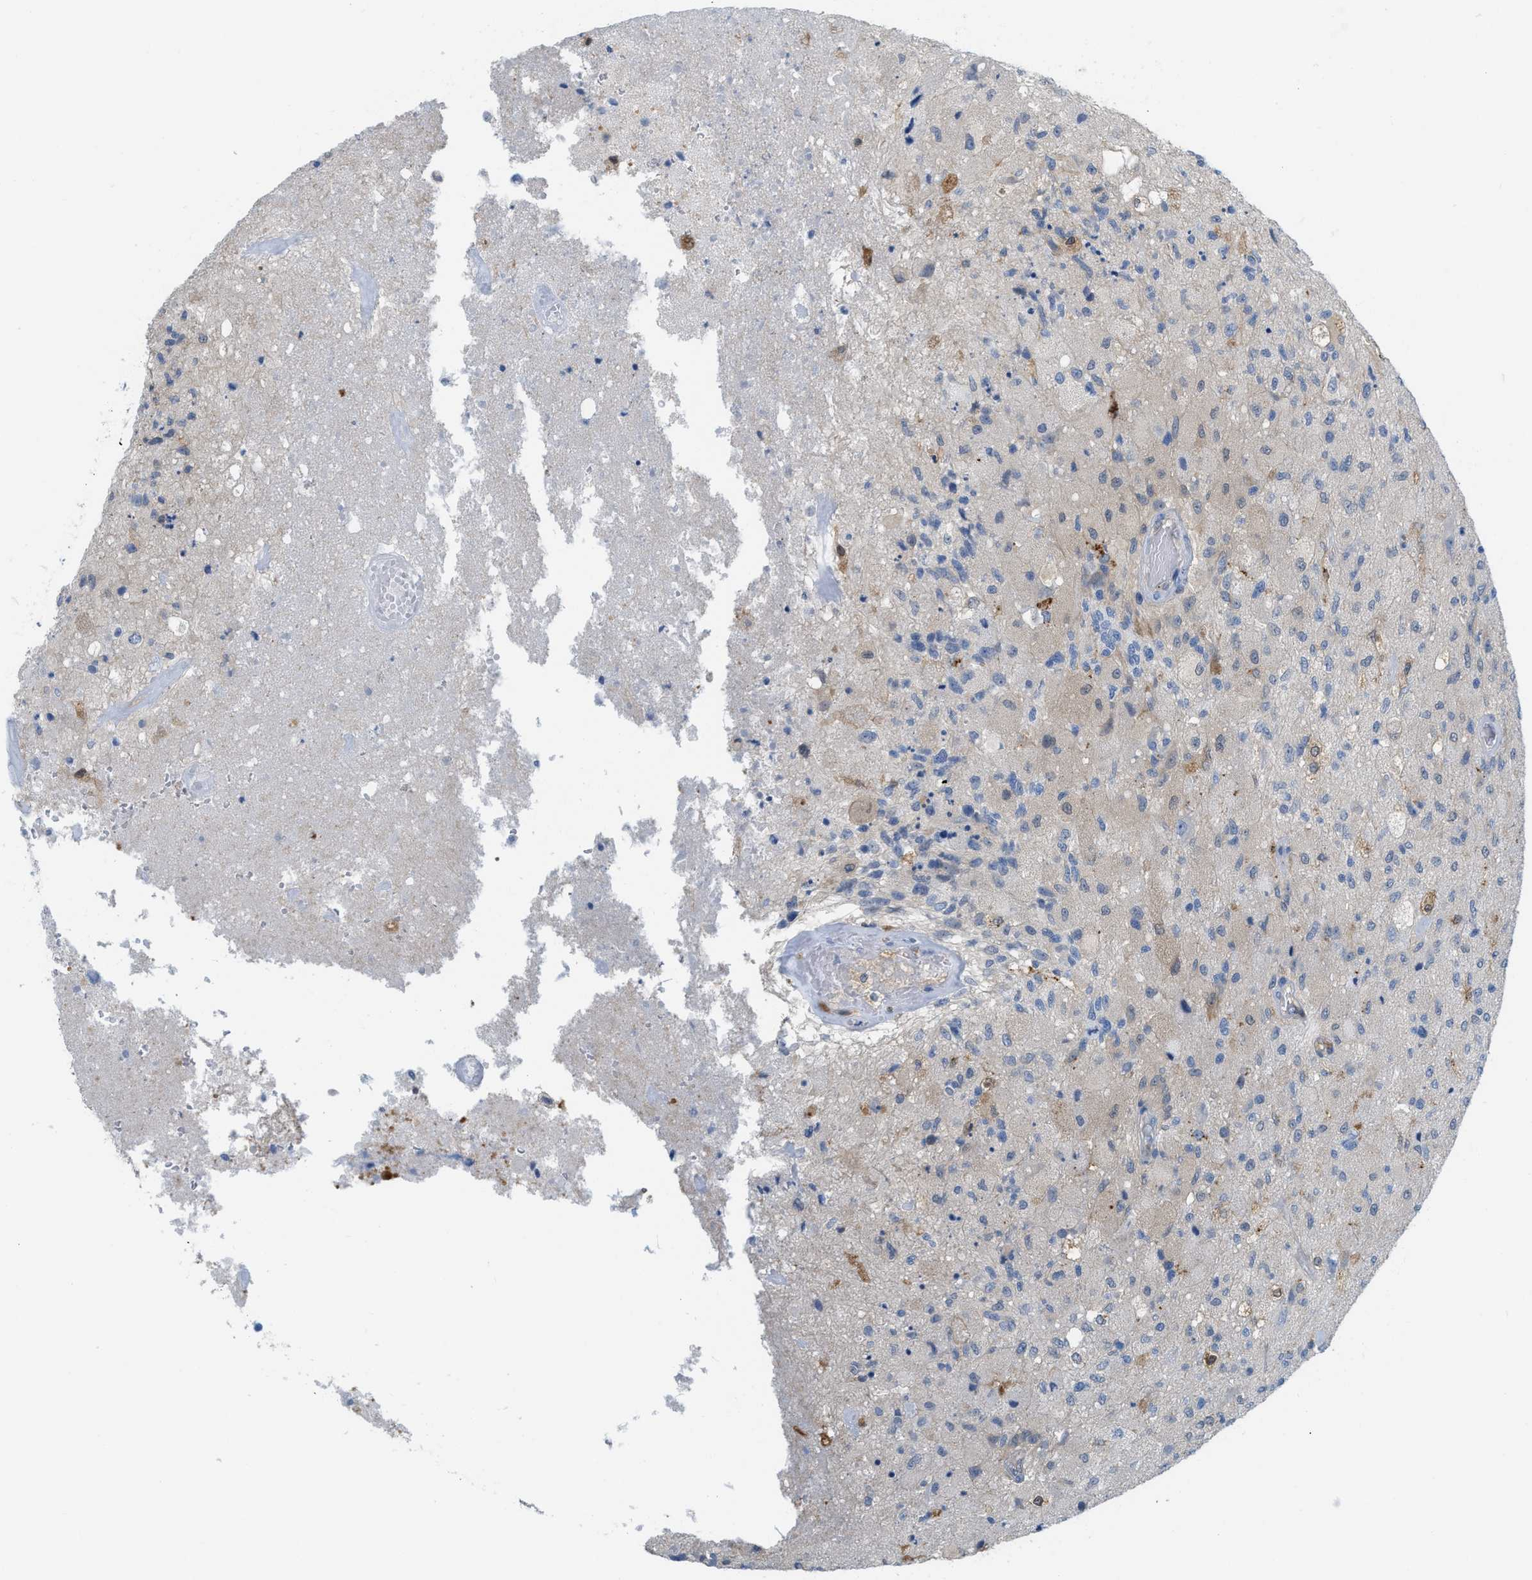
{"staining": {"intensity": "weak", "quantity": "<25%", "location": "cytoplasmic/membranous"}, "tissue": "glioma", "cell_type": "Tumor cells", "image_type": "cancer", "snomed": [{"axis": "morphology", "description": "Normal tissue, NOS"}, {"axis": "morphology", "description": "Glioma, malignant, High grade"}, {"axis": "topography", "description": "Cerebral cortex"}], "caption": "Tumor cells are negative for protein expression in human malignant glioma (high-grade).", "gene": "CSTB", "patient": {"sex": "male", "age": 77}}